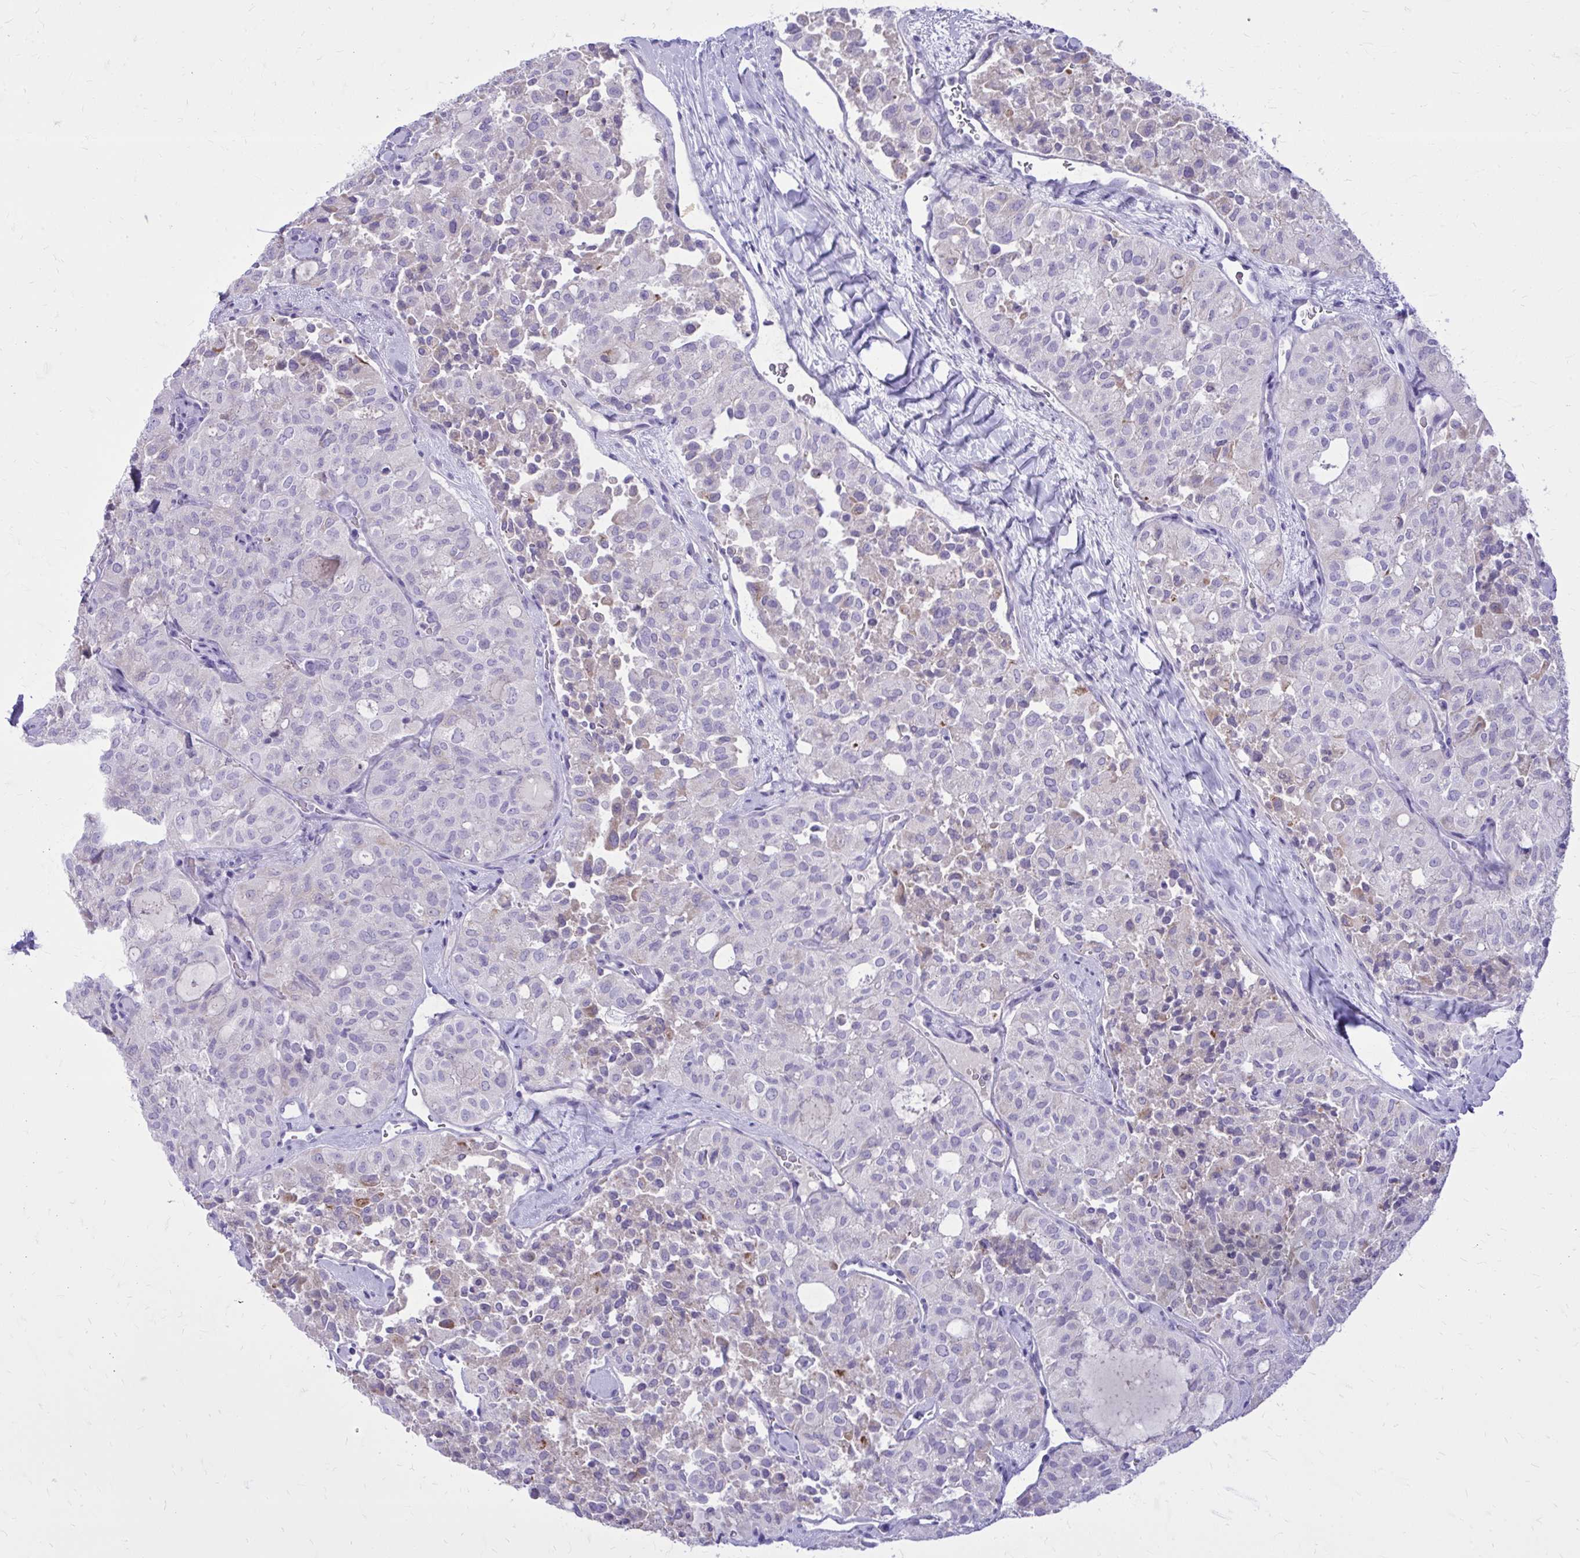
{"staining": {"intensity": "negative", "quantity": "none", "location": "none"}, "tissue": "thyroid cancer", "cell_type": "Tumor cells", "image_type": "cancer", "snomed": [{"axis": "morphology", "description": "Follicular adenoma carcinoma, NOS"}, {"axis": "topography", "description": "Thyroid gland"}], "caption": "An IHC micrograph of thyroid cancer (follicular adenoma carcinoma) is shown. There is no staining in tumor cells of thyroid cancer (follicular adenoma carcinoma). The staining was performed using DAB to visualize the protein expression in brown, while the nuclei were stained in blue with hematoxylin (Magnification: 20x).", "gene": "NNMT", "patient": {"sex": "male", "age": 75}}